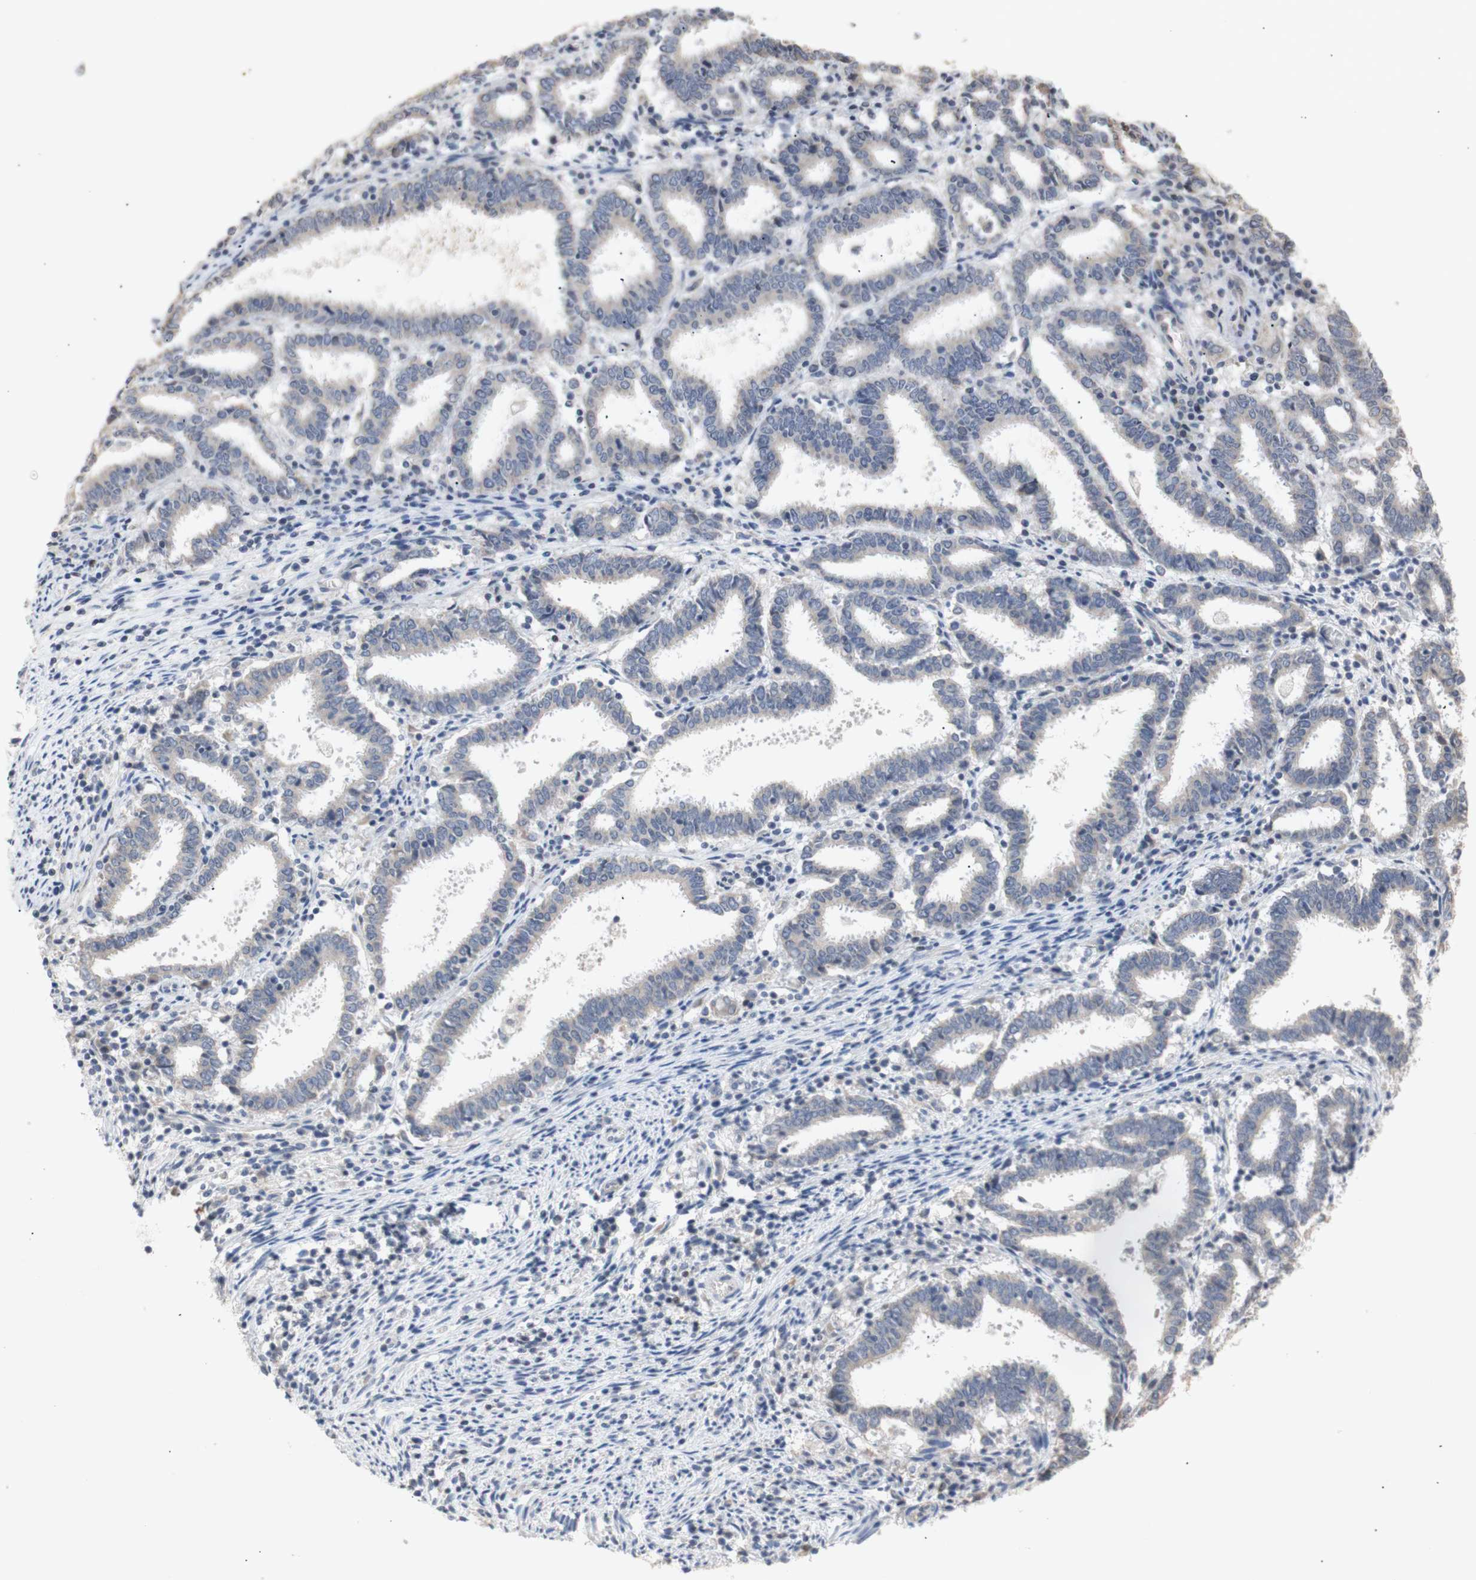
{"staining": {"intensity": "negative", "quantity": "none", "location": "none"}, "tissue": "endometrial cancer", "cell_type": "Tumor cells", "image_type": "cancer", "snomed": [{"axis": "morphology", "description": "Adenocarcinoma, NOS"}, {"axis": "topography", "description": "Uterus"}], "caption": "Human endometrial cancer (adenocarcinoma) stained for a protein using IHC shows no staining in tumor cells.", "gene": "FOSB", "patient": {"sex": "female", "age": 83}}